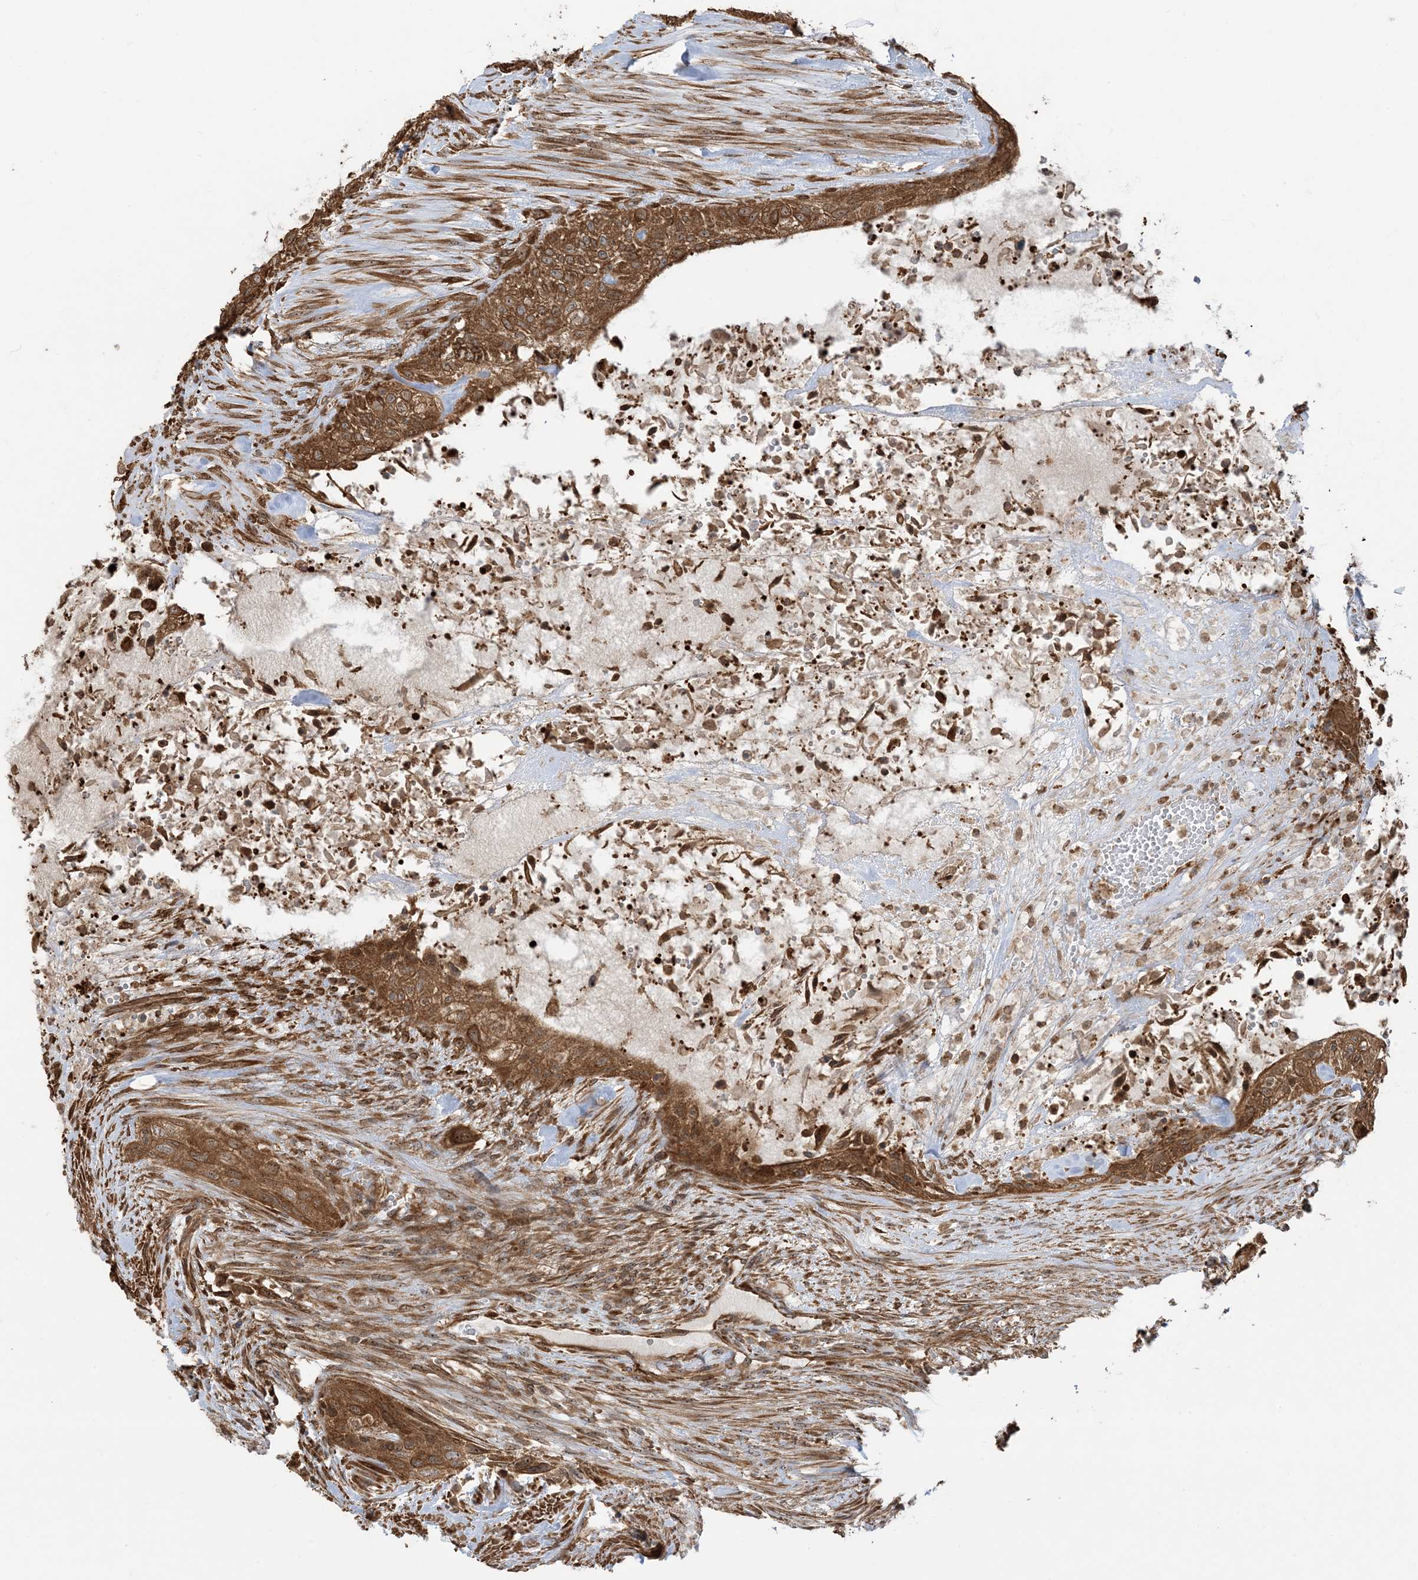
{"staining": {"intensity": "strong", "quantity": ">75%", "location": "cytoplasmic/membranous,nuclear"}, "tissue": "urothelial cancer", "cell_type": "Tumor cells", "image_type": "cancer", "snomed": [{"axis": "morphology", "description": "Urothelial carcinoma, High grade"}, {"axis": "topography", "description": "Urinary bladder"}], "caption": "Immunohistochemistry (DAB) staining of human urothelial cancer demonstrates strong cytoplasmic/membranous and nuclear protein positivity in about >75% of tumor cells. (Brightfield microscopy of DAB IHC at high magnification).", "gene": "SRP72", "patient": {"sex": "male", "age": 35}}